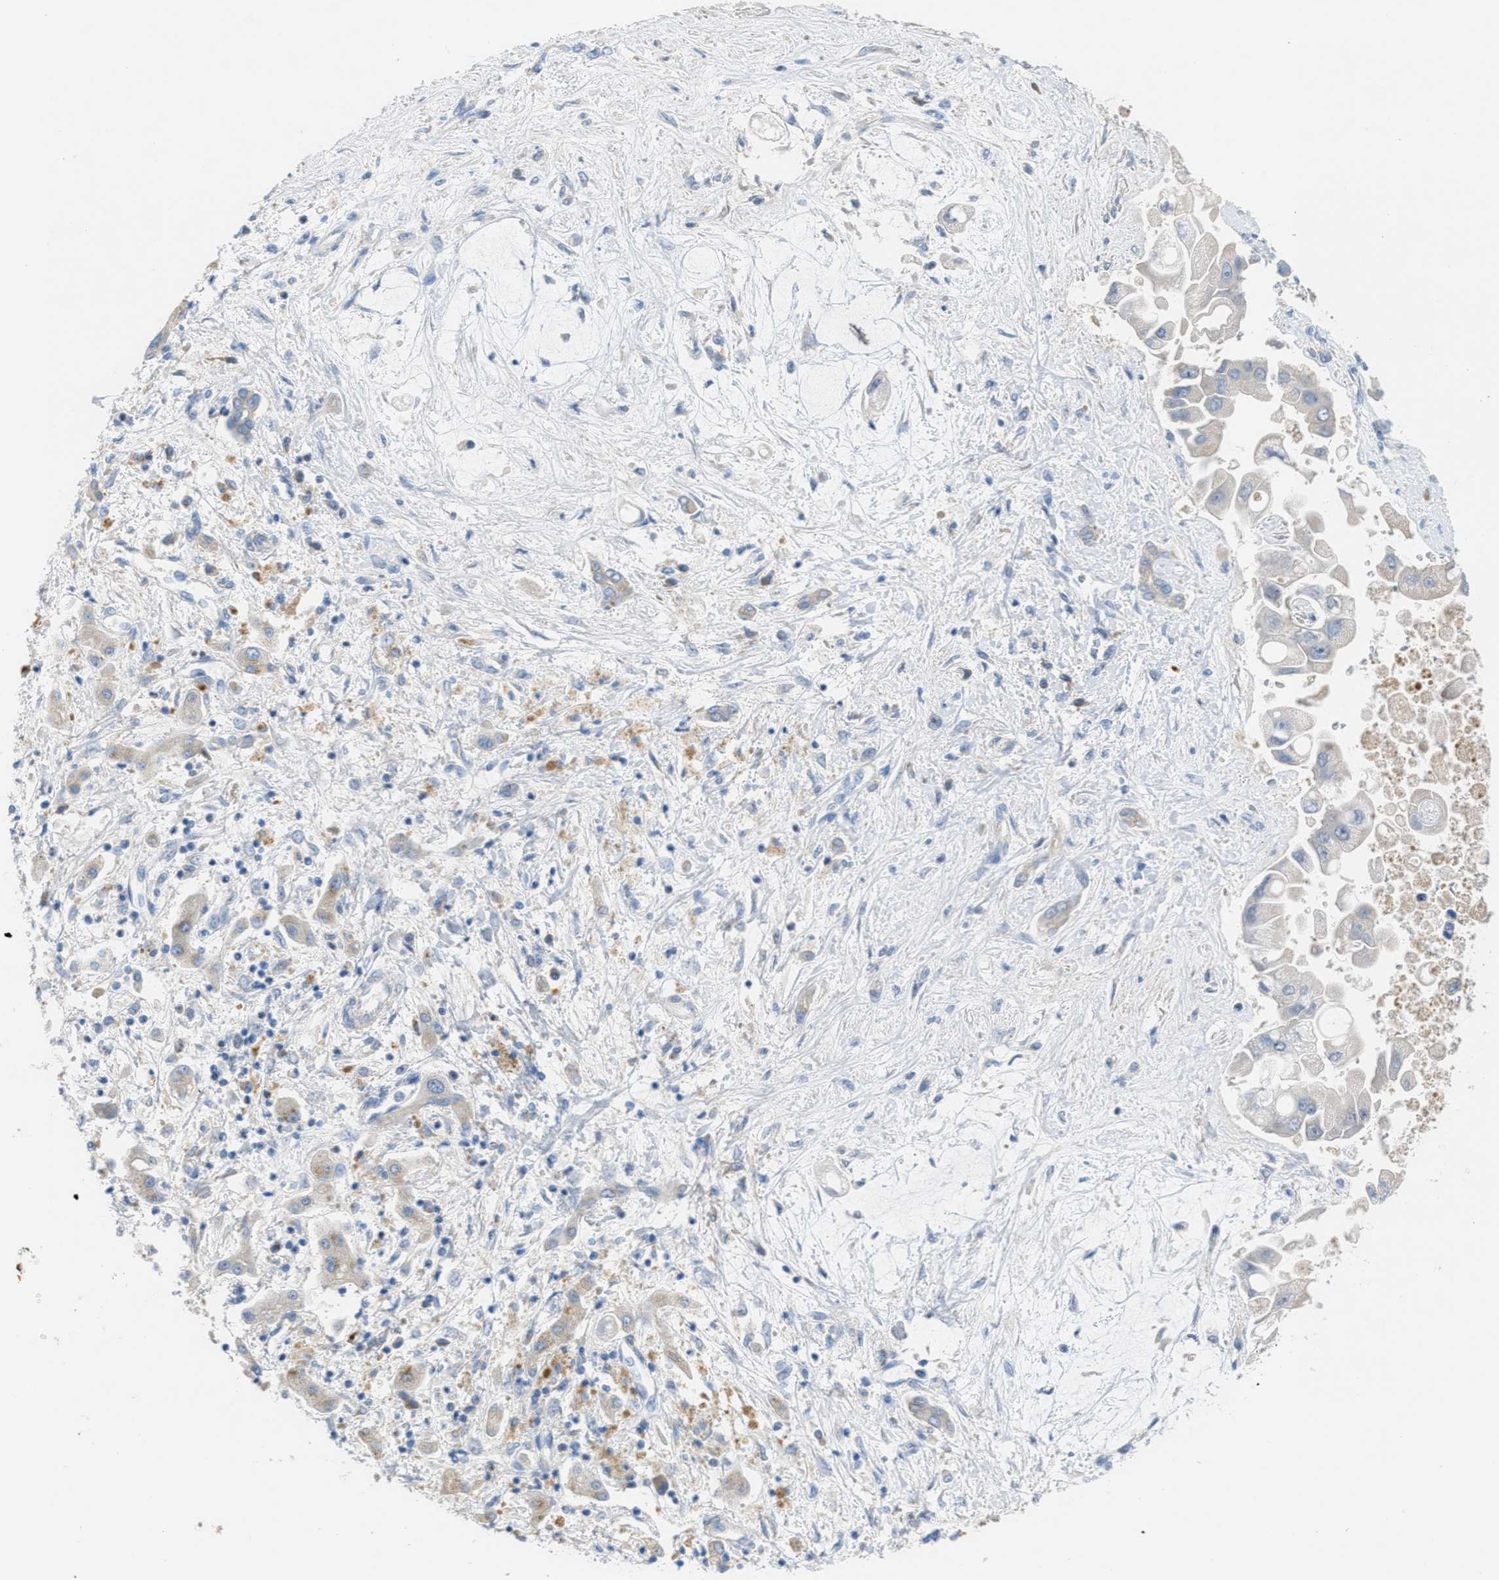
{"staining": {"intensity": "negative", "quantity": "none", "location": "none"}, "tissue": "liver cancer", "cell_type": "Tumor cells", "image_type": "cancer", "snomed": [{"axis": "morphology", "description": "Cholangiocarcinoma"}, {"axis": "topography", "description": "Liver"}], "caption": "Protein analysis of liver cholangiocarcinoma reveals no significant staining in tumor cells.", "gene": "UBA5", "patient": {"sex": "male", "age": 50}}